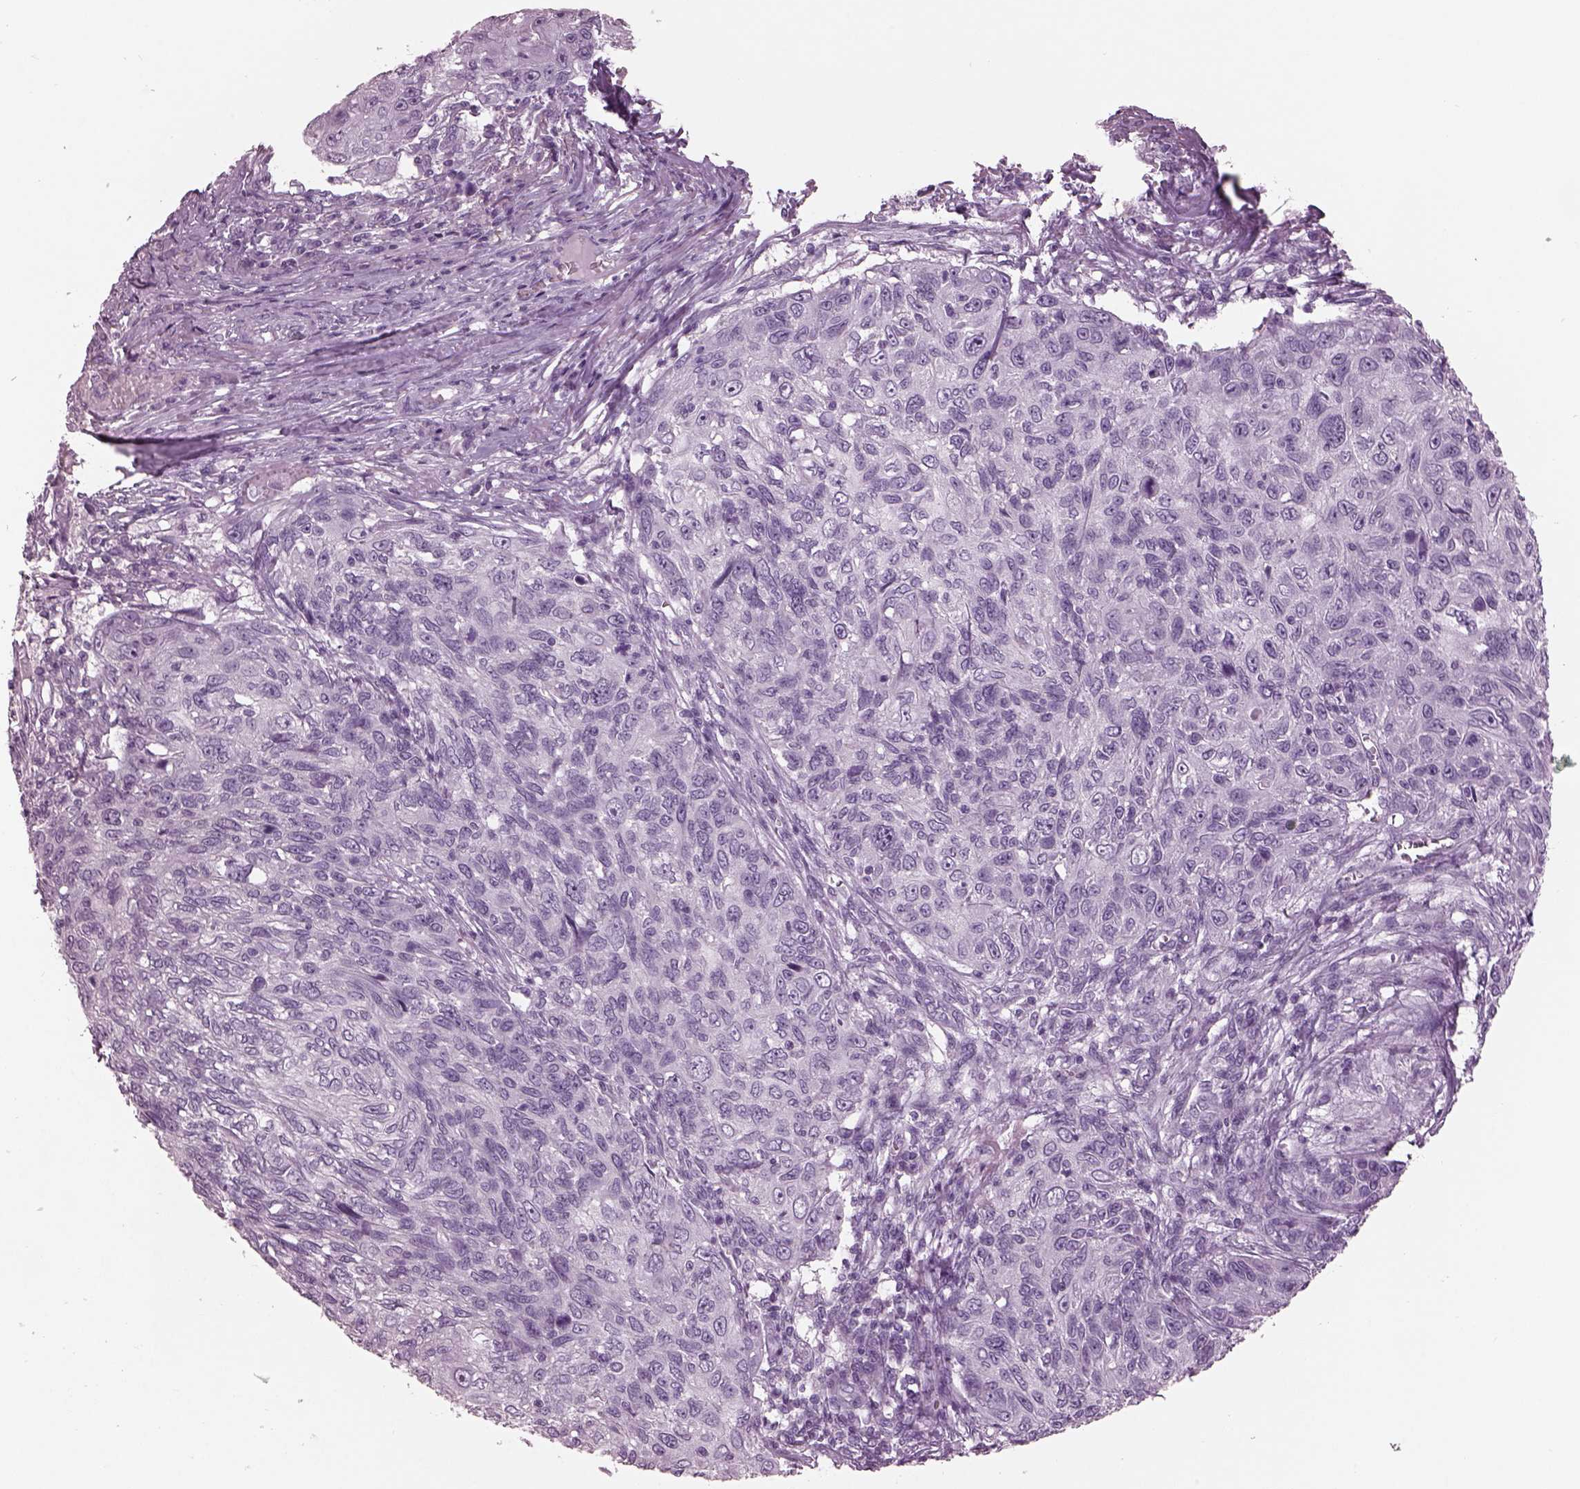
{"staining": {"intensity": "negative", "quantity": "none", "location": "none"}, "tissue": "skin cancer", "cell_type": "Tumor cells", "image_type": "cancer", "snomed": [{"axis": "morphology", "description": "Squamous cell carcinoma, NOS"}, {"axis": "topography", "description": "Skin"}], "caption": "Tumor cells are negative for brown protein staining in squamous cell carcinoma (skin).", "gene": "PACRG", "patient": {"sex": "male", "age": 92}}